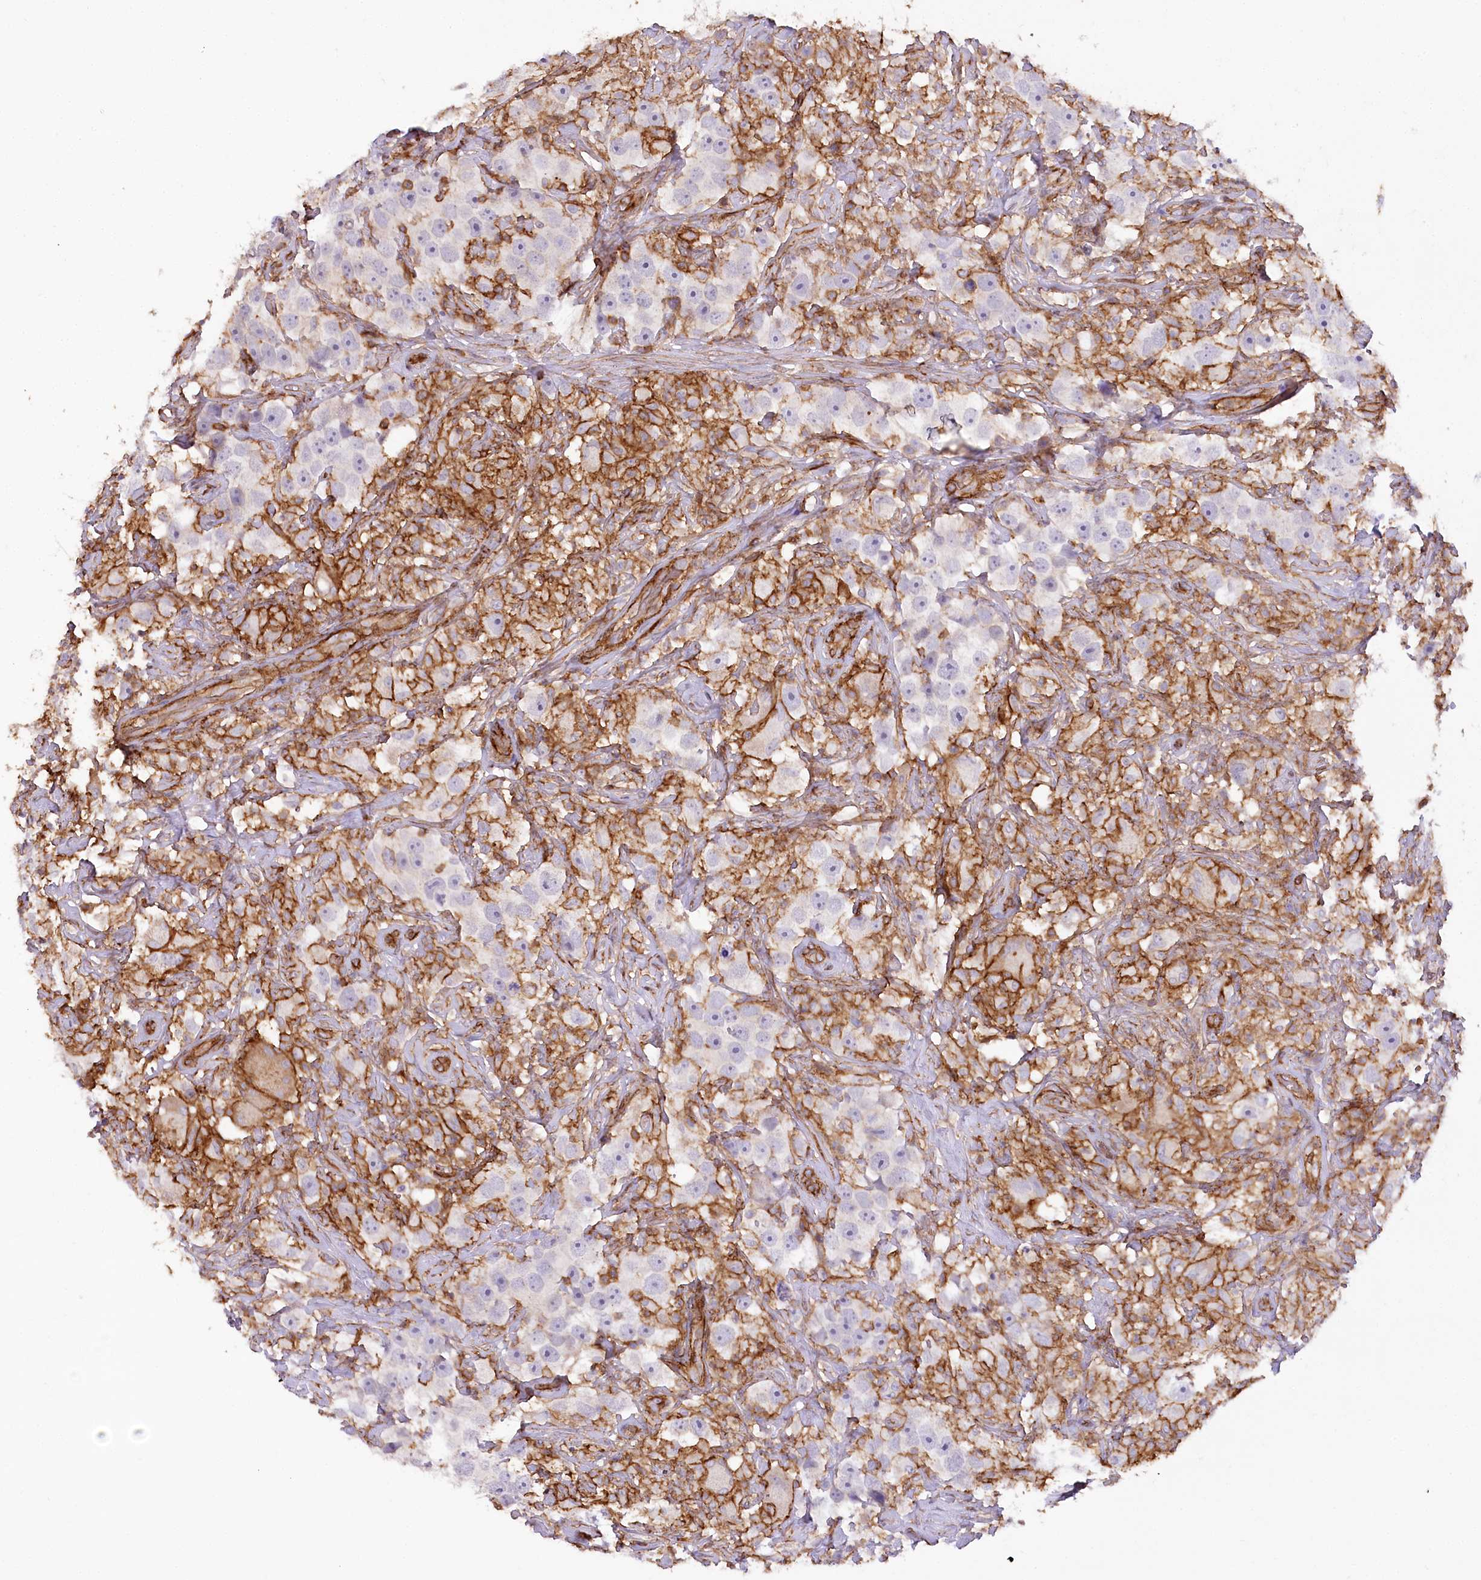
{"staining": {"intensity": "negative", "quantity": "none", "location": "none"}, "tissue": "testis cancer", "cell_type": "Tumor cells", "image_type": "cancer", "snomed": [{"axis": "morphology", "description": "Seminoma, NOS"}, {"axis": "topography", "description": "Testis"}], "caption": "The photomicrograph reveals no significant expression in tumor cells of testis seminoma.", "gene": "SYNPO2", "patient": {"sex": "male", "age": 49}}